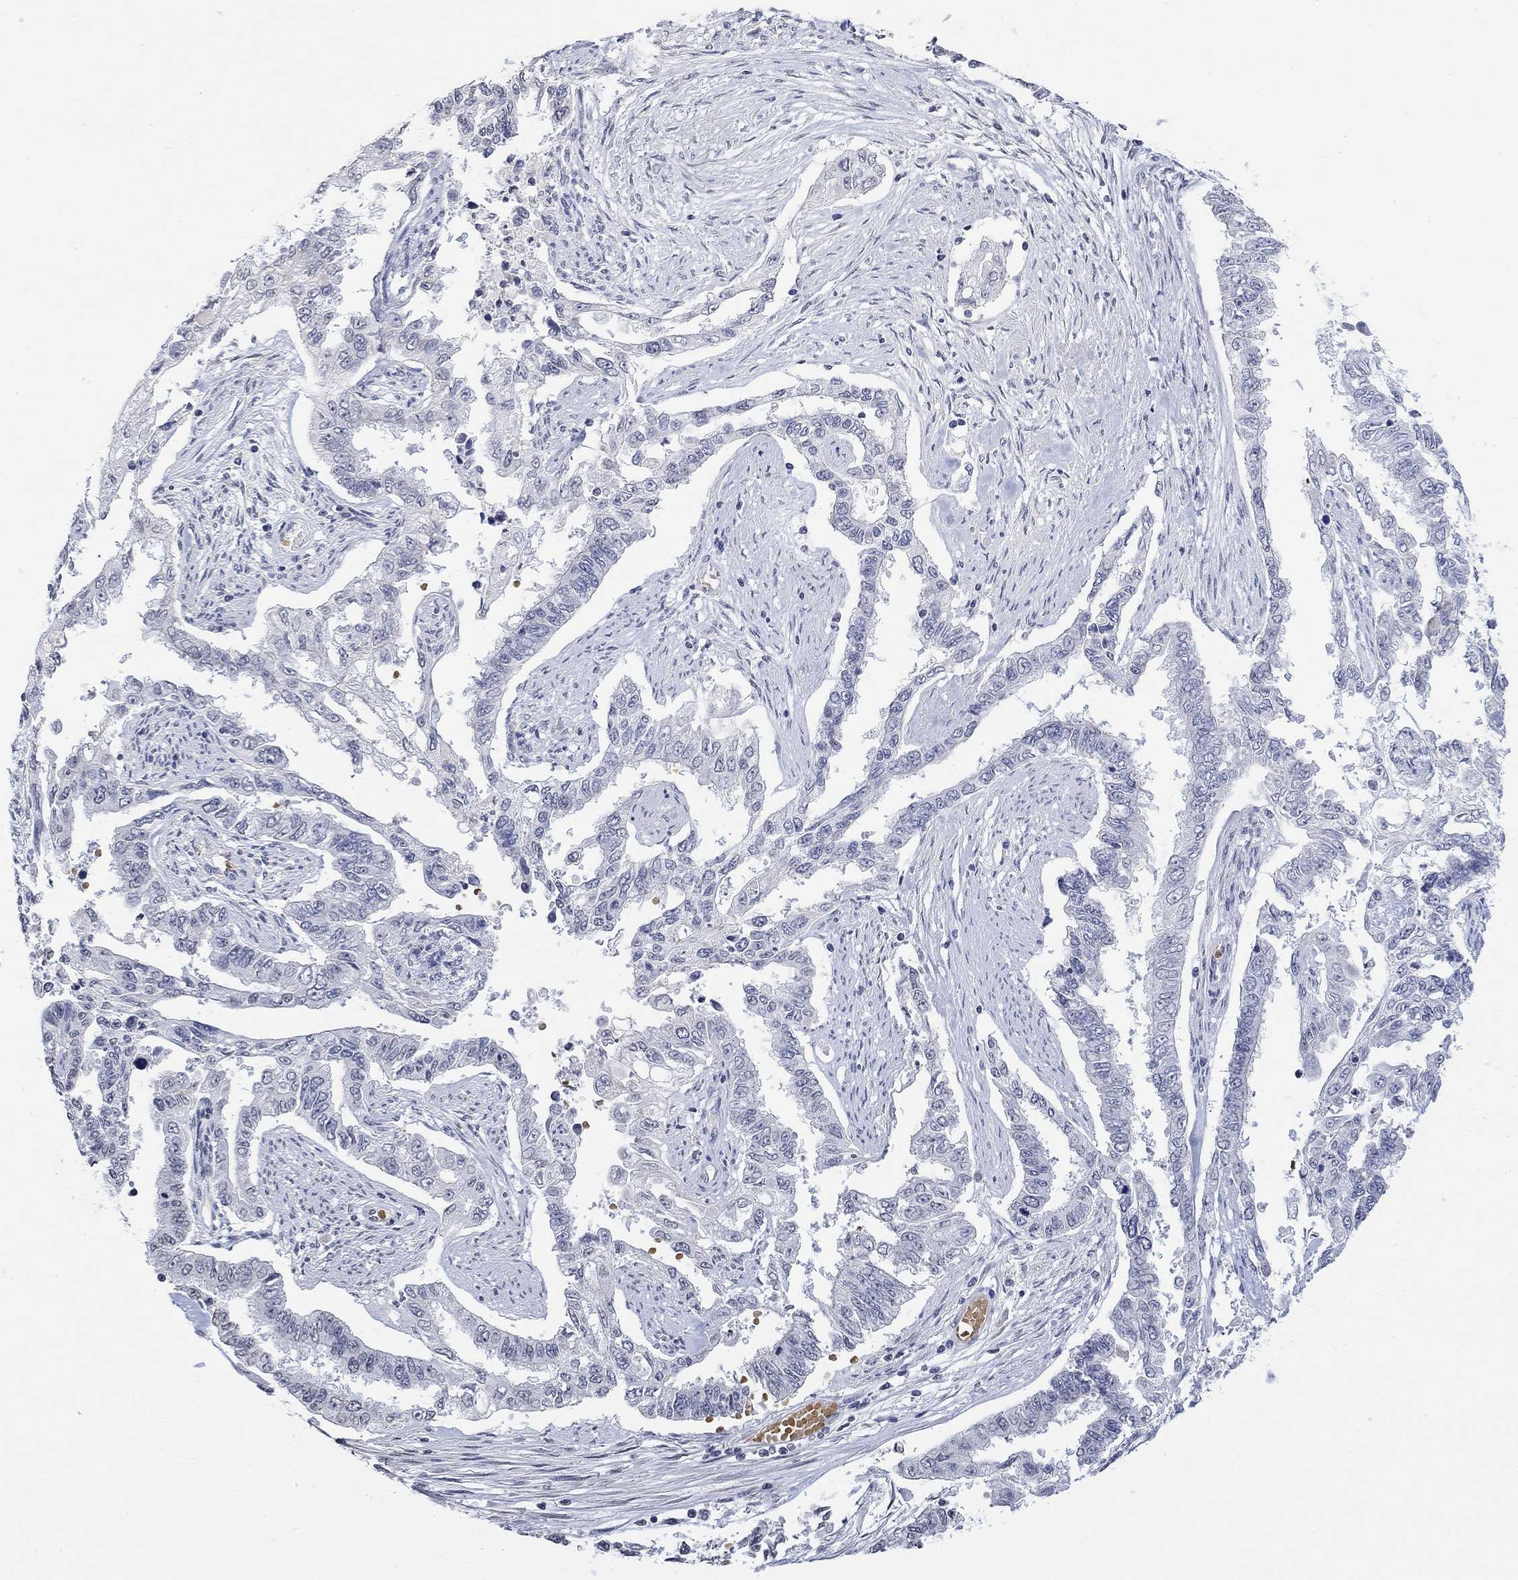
{"staining": {"intensity": "negative", "quantity": "none", "location": "none"}, "tissue": "endometrial cancer", "cell_type": "Tumor cells", "image_type": "cancer", "snomed": [{"axis": "morphology", "description": "Adenocarcinoma, NOS"}, {"axis": "topography", "description": "Uterus"}], "caption": "High magnification brightfield microscopy of endometrial cancer stained with DAB (brown) and counterstained with hematoxylin (blue): tumor cells show no significant staining.", "gene": "TMEM255A", "patient": {"sex": "female", "age": 59}}